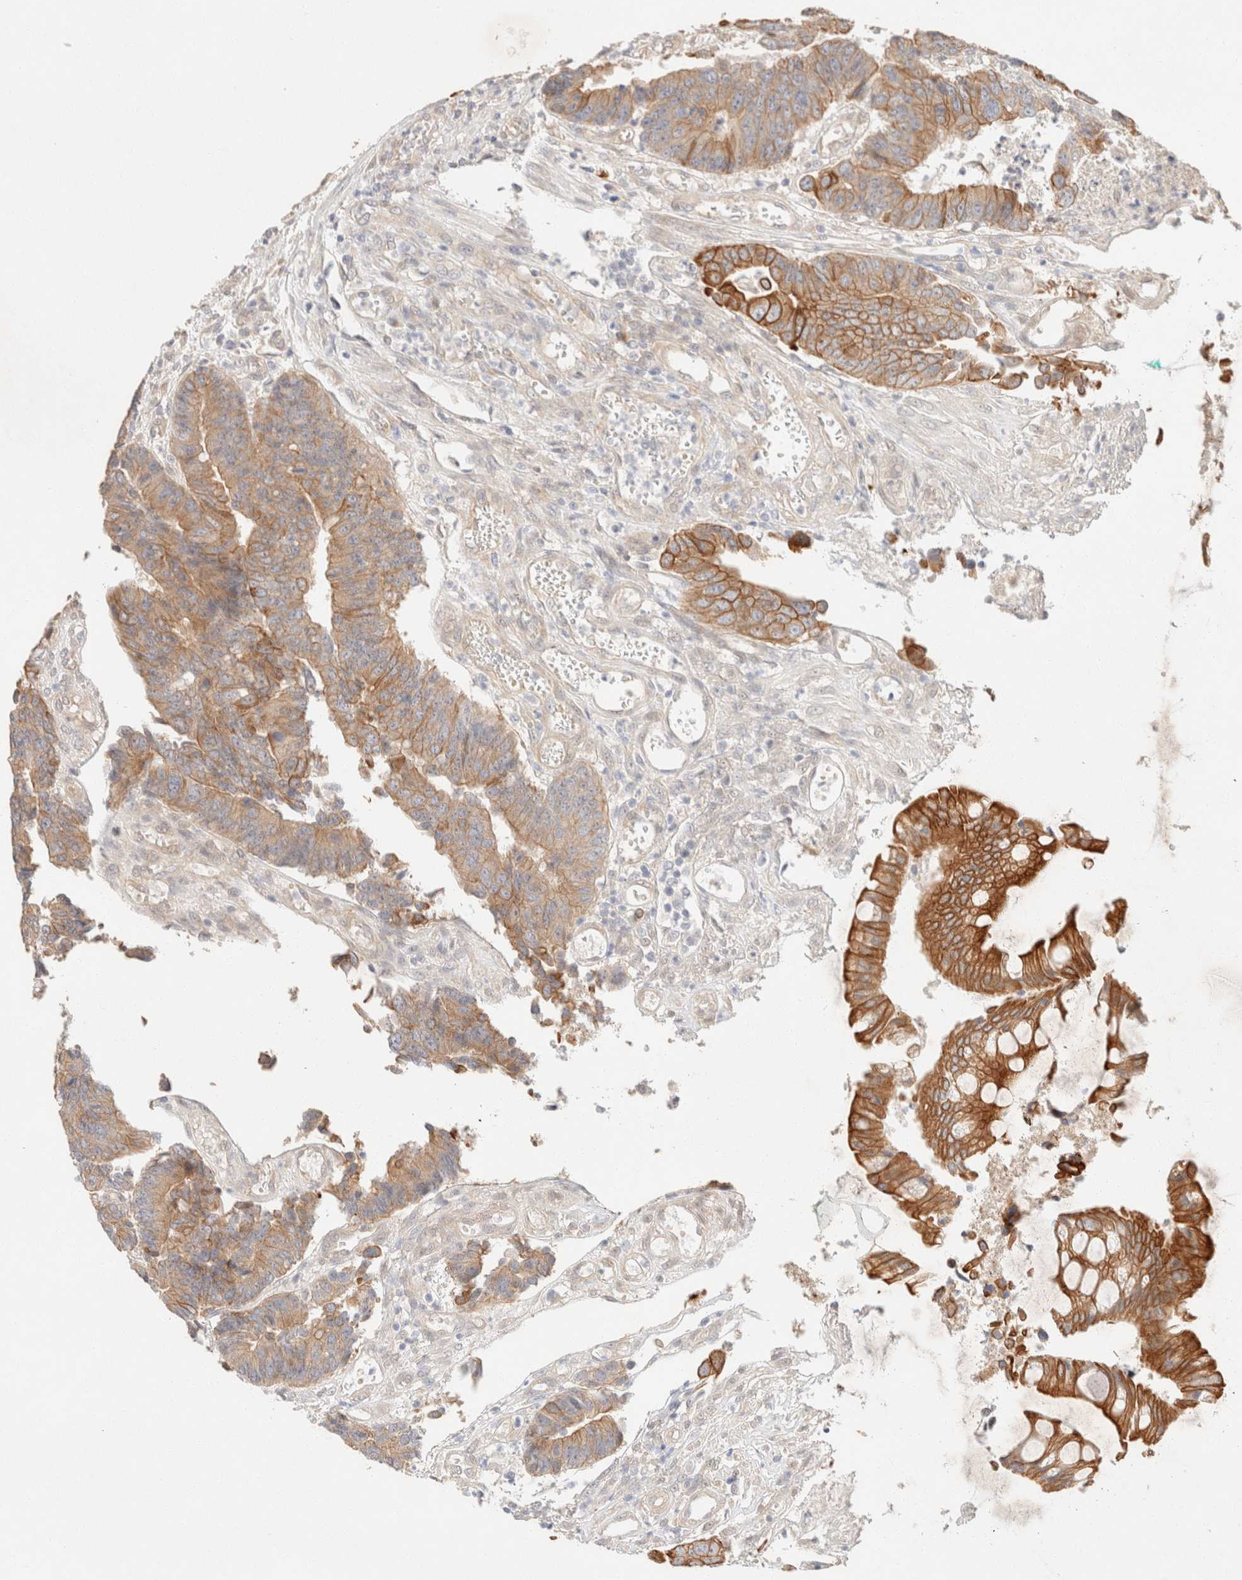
{"staining": {"intensity": "strong", "quantity": "25%-75%", "location": "cytoplasmic/membranous"}, "tissue": "colorectal cancer", "cell_type": "Tumor cells", "image_type": "cancer", "snomed": [{"axis": "morphology", "description": "Adenocarcinoma, NOS"}, {"axis": "topography", "description": "Rectum"}], "caption": "Human colorectal cancer stained with a protein marker reveals strong staining in tumor cells.", "gene": "CSNK1E", "patient": {"sex": "male", "age": 84}}